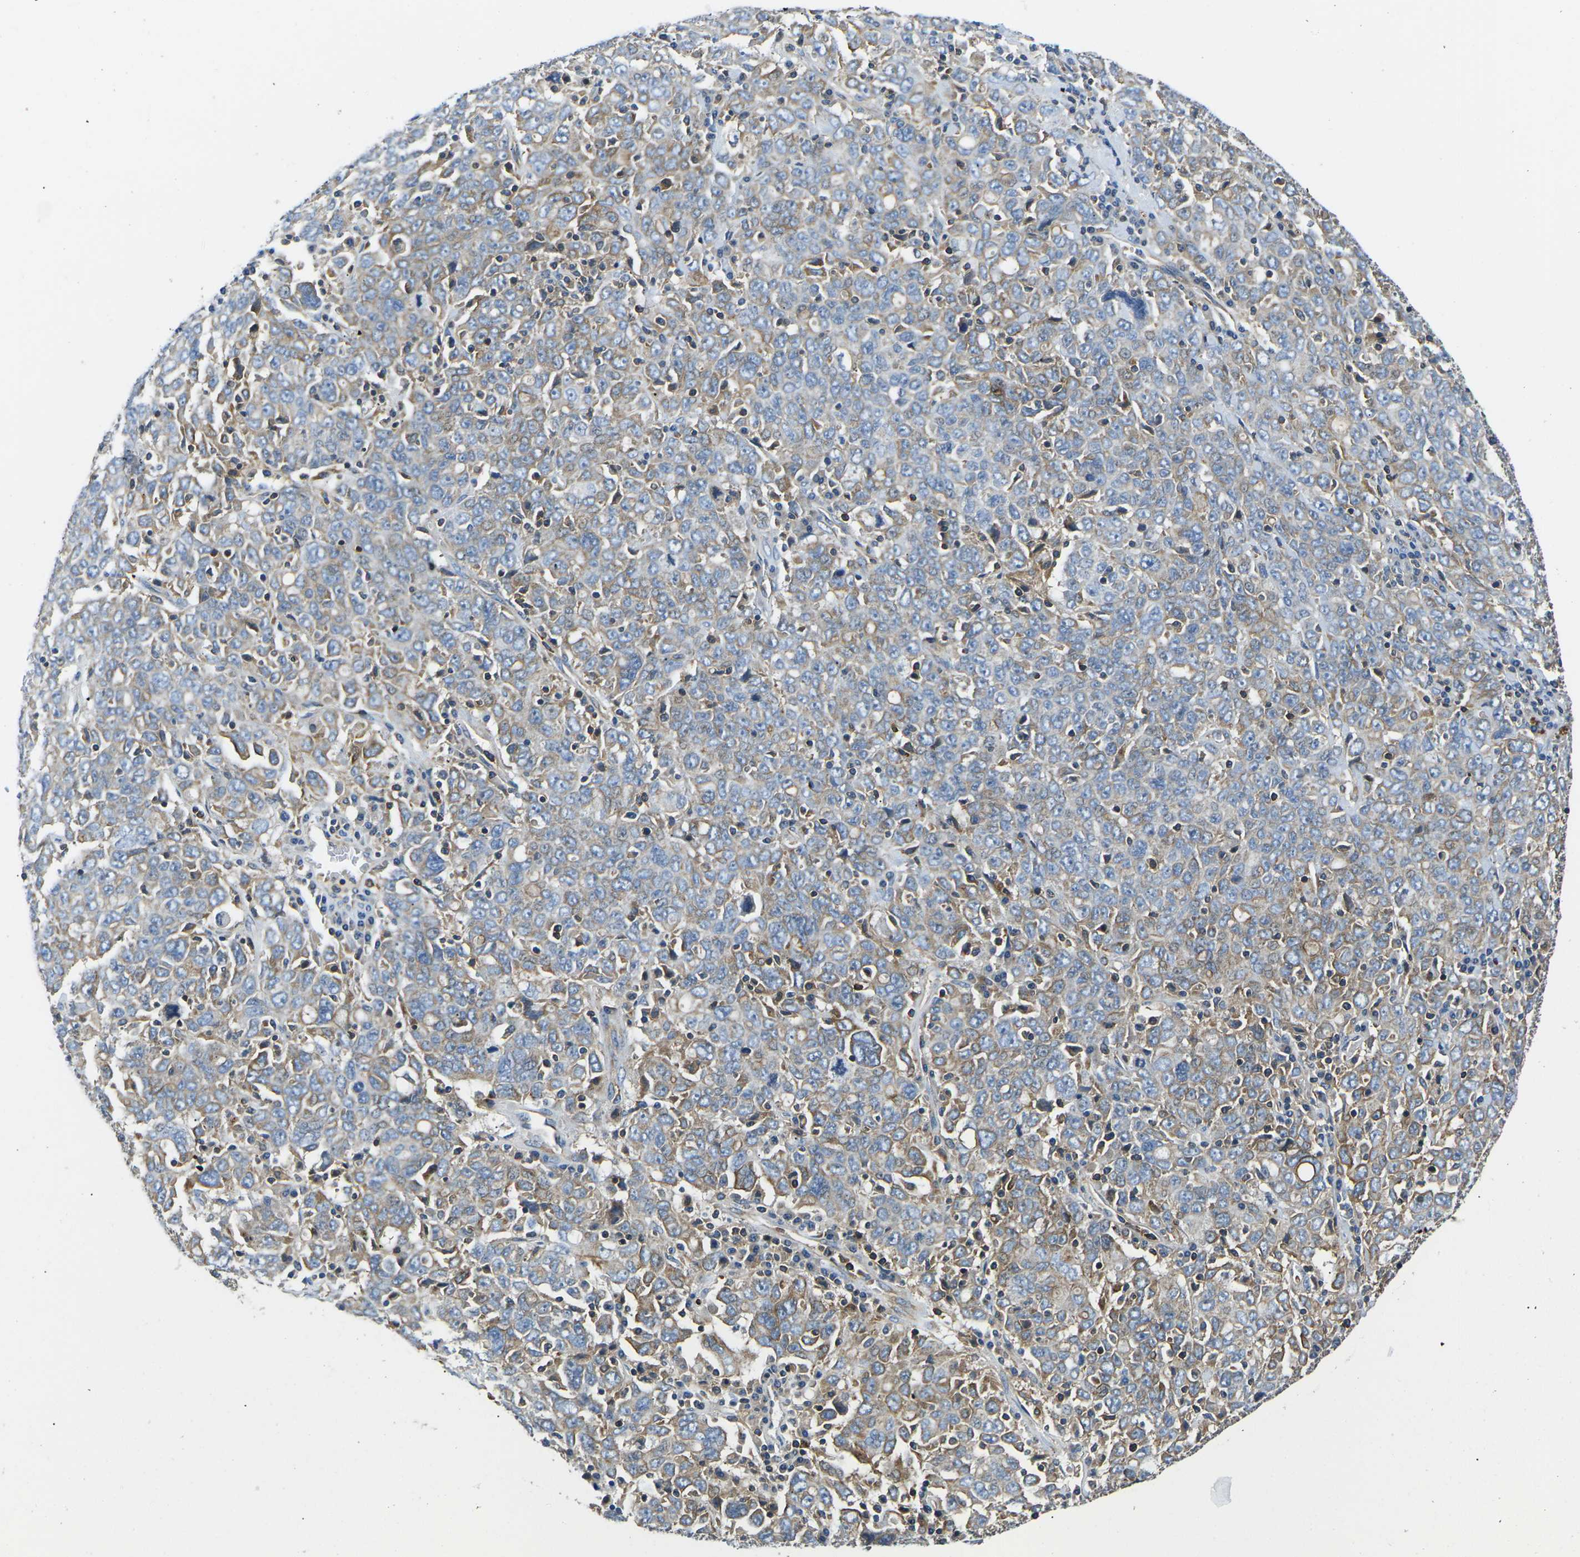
{"staining": {"intensity": "weak", "quantity": "25%-75%", "location": "cytoplasmic/membranous"}, "tissue": "ovarian cancer", "cell_type": "Tumor cells", "image_type": "cancer", "snomed": [{"axis": "morphology", "description": "Carcinoma, endometroid"}, {"axis": "topography", "description": "Ovary"}], "caption": "Immunohistochemical staining of human ovarian endometroid carcinoma reveals weak cytoplasmic/membranous protein positivity in approximately 25%-75% of tumor cells.", "gene": "KCNJ15", "patient": {"sex": "female", "age": 62}}